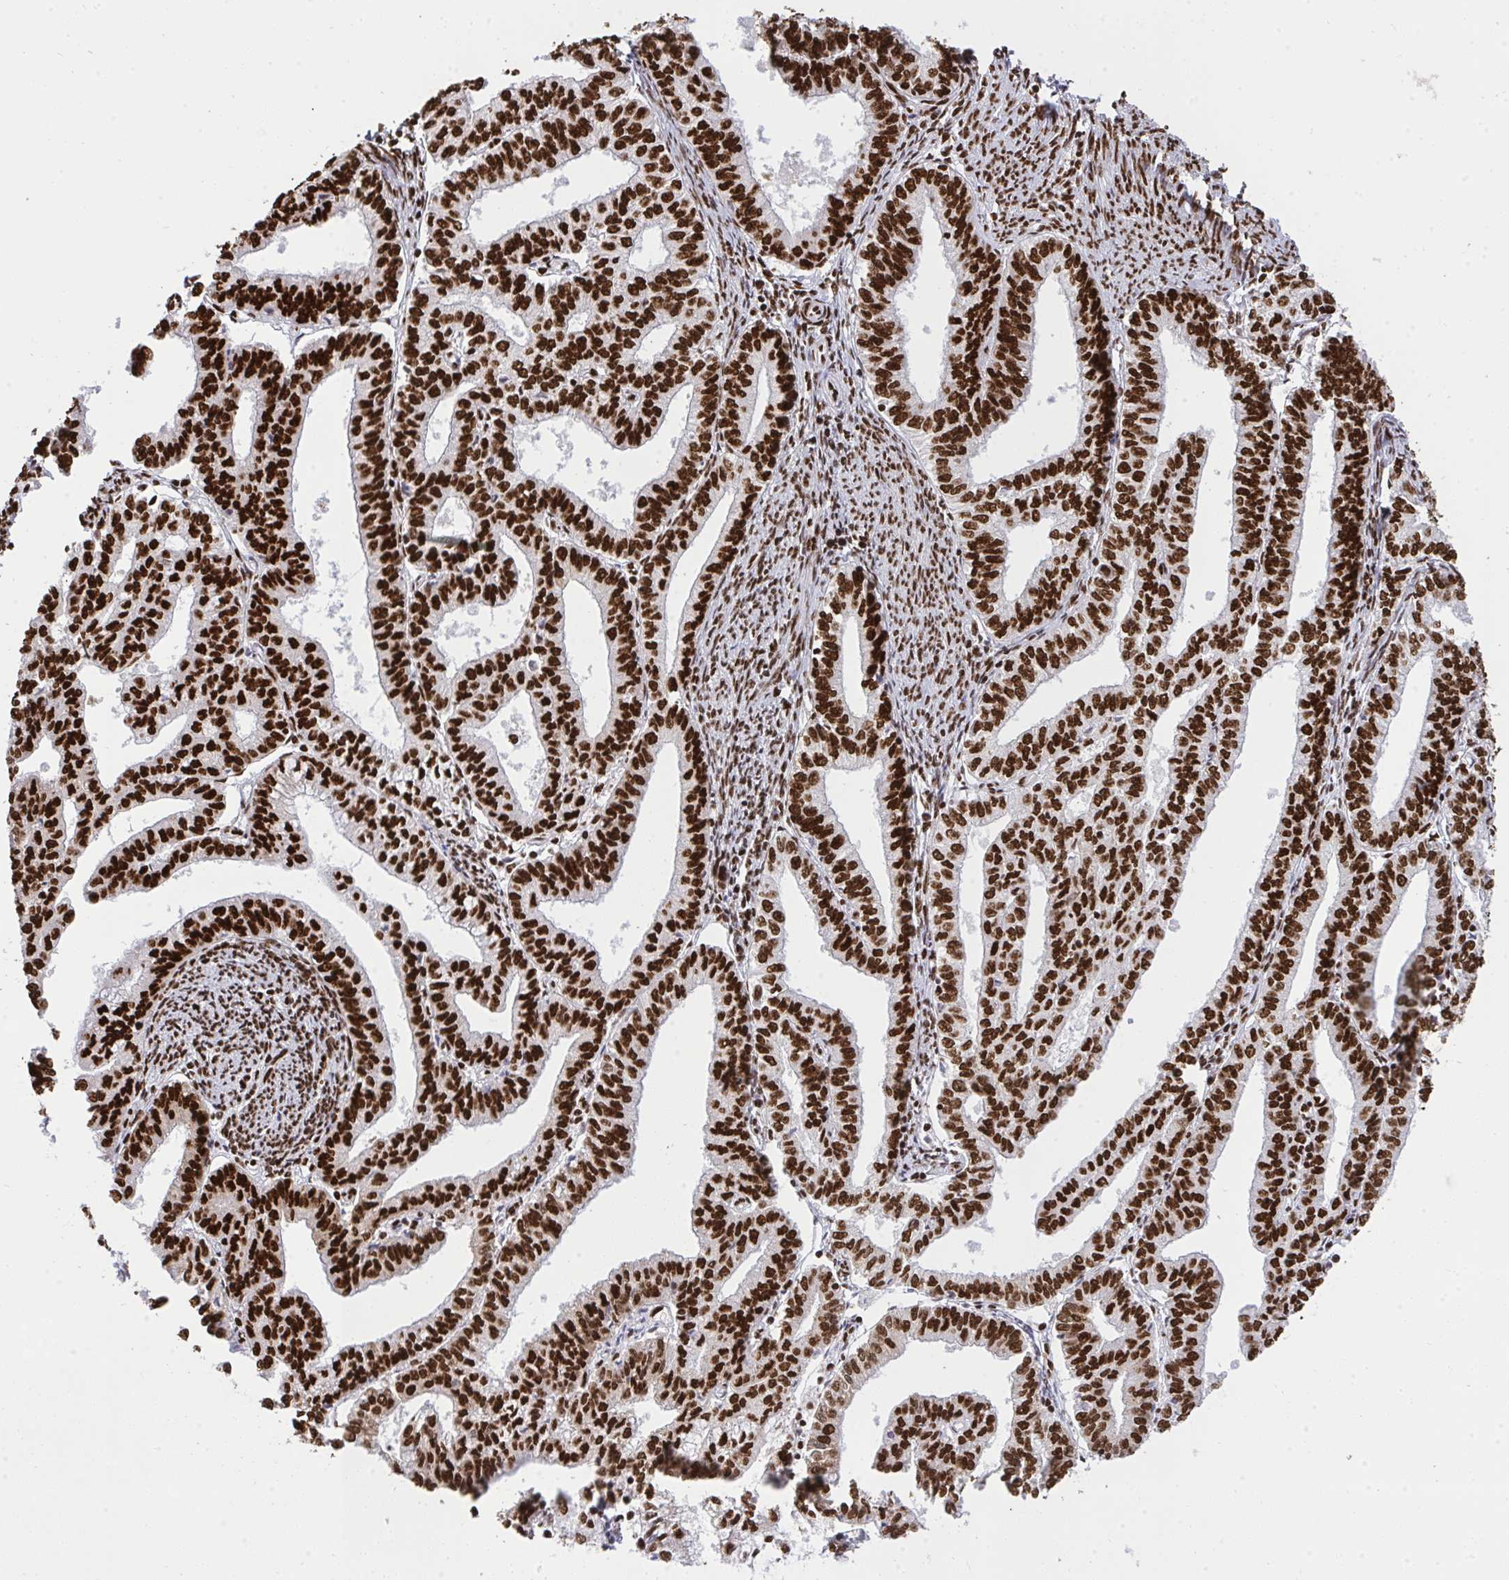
{"staining": {"intensity": "strong", "quantity": ">75%", "location": "nuclear"}, "tissue": "endometrial cancer", "cell_type": "Tumor cells", "image_type": "cancer", "snomed": [{"axis": "morphology", "description": "Adenocarcinoma, NOS"}, {"axis": "topography", "description": "Endometrium"}], "caption": "Adenocarcinoma (endometrial) stained with immunohistochemistry reveals strong nuclear positivity in approximately >75% of tumor cells.", "gene": "HNRNPL", "patient": {"sex": "female", "age": 61}}